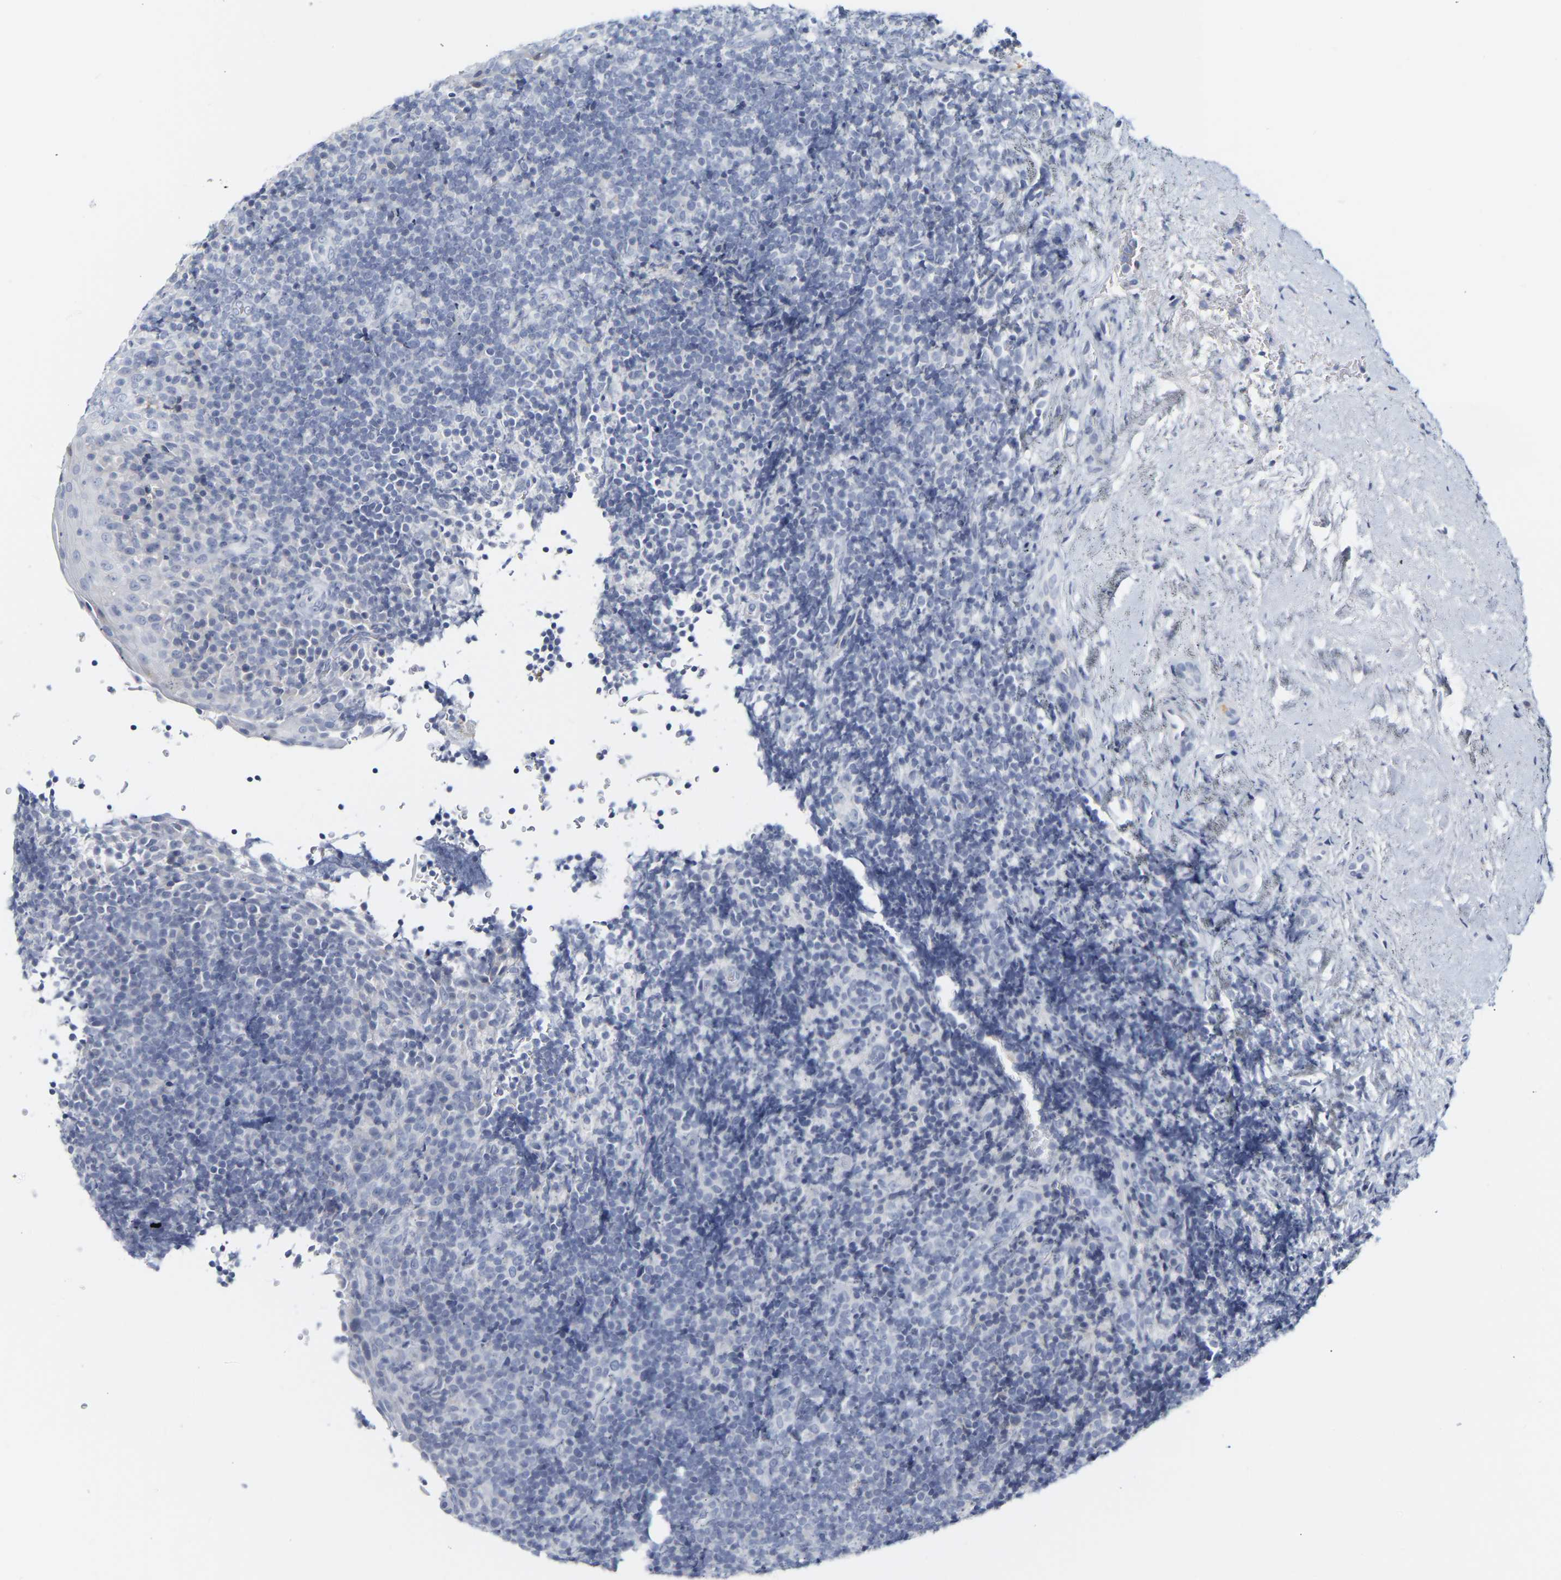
{"staining": {"intensity": "negative", "quantity": "none", "location": "none"}, "tissue": "tonsil", "cell_type": "Germinal center cells", "image_type": "normal", "snomed": [{"axis": "morphology", "description": "Normal tissue, NOS"}, {"axis": "topography", "description": "Tonsil"}], "caption": "Immunohistochemistry (IHC) histopathology image of benign human tonsil stained for a protein (brown), which displays no expression in germinal center cells. Brightfield microscopy of immunohistochemistry stained with DAB (brown) and hematoxylin (blue), captured at high magnification.", "gene": "GNAS", "patient": {"sex": "male", "age": 37}}